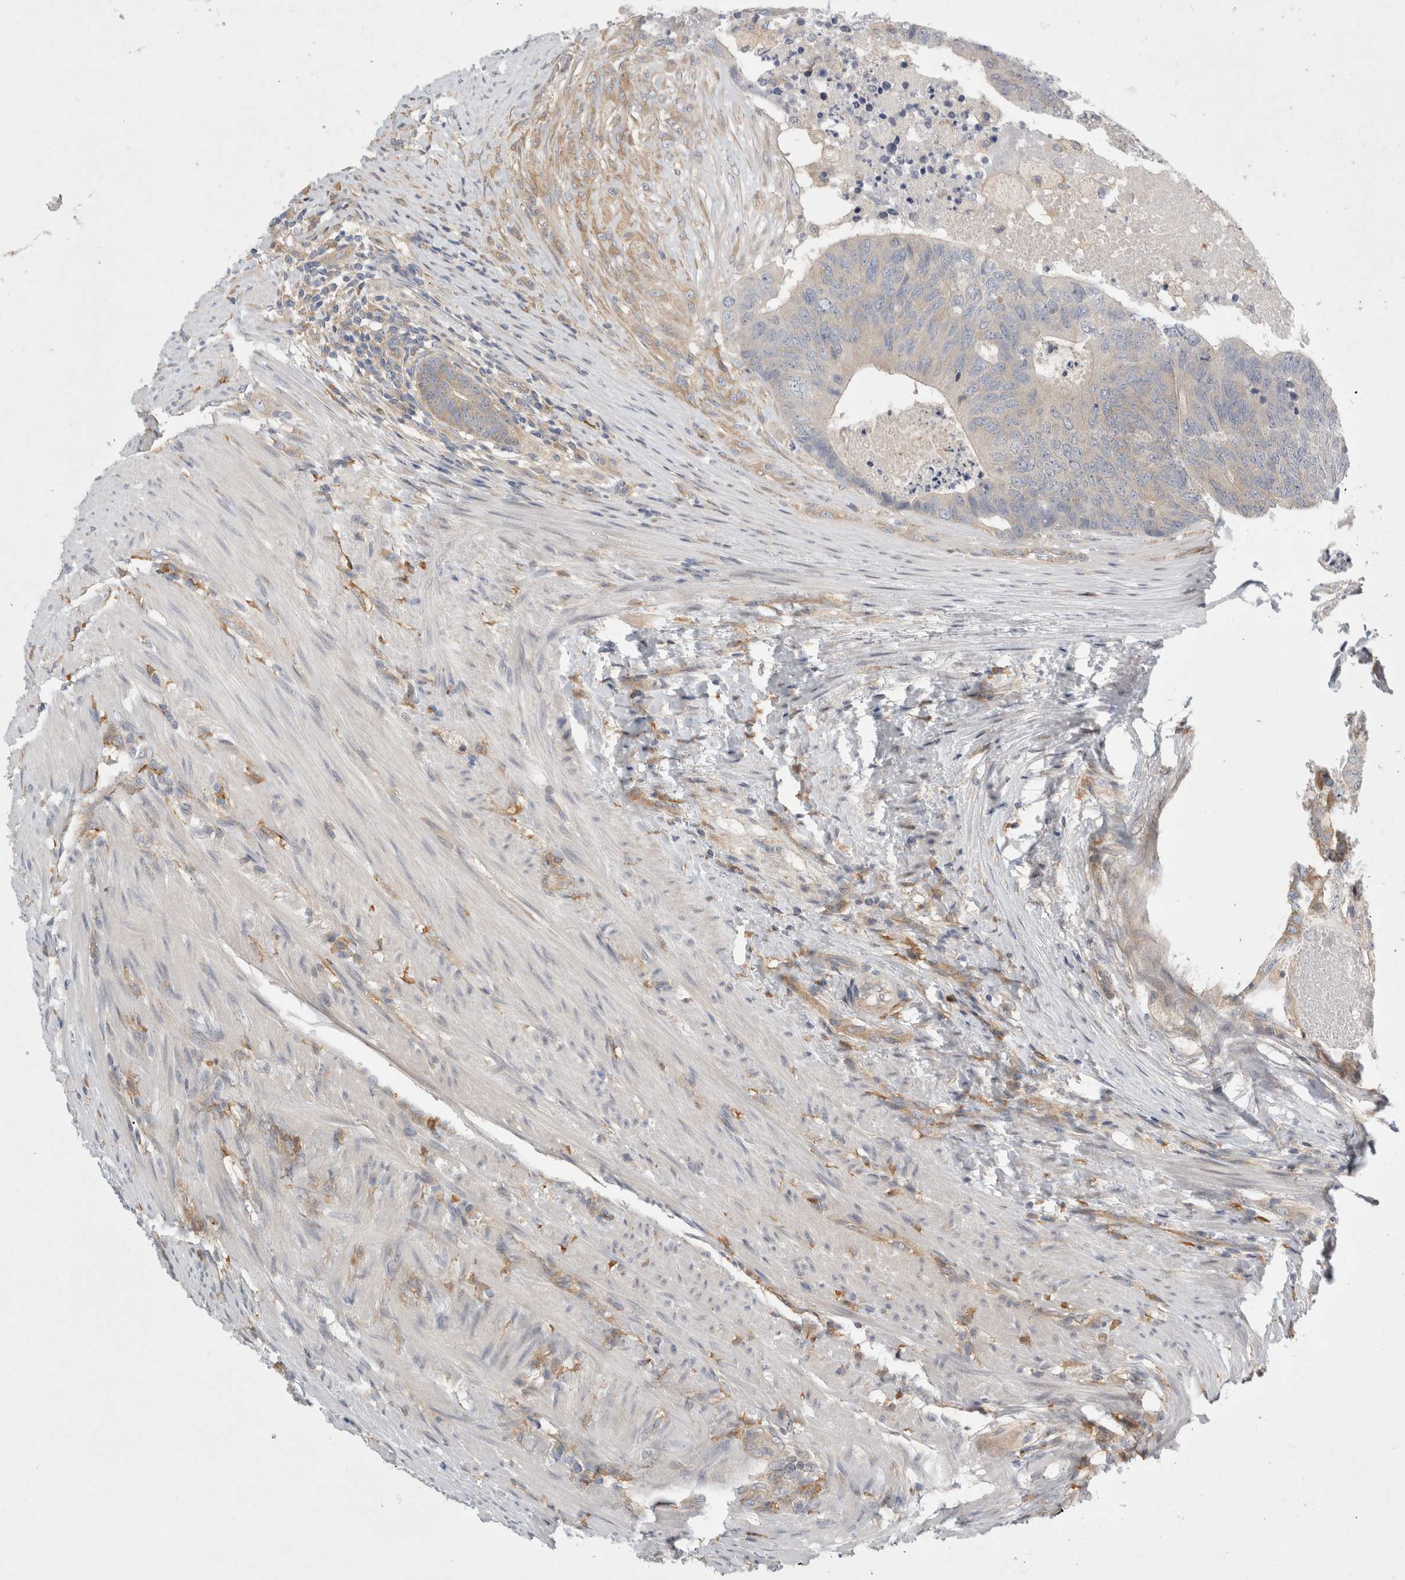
{"staining": {"intensity": "weak", "quantity": "<25%", "location": "nuclear"}, "tissue": "colorectal cancer", "cell_type": "Tumor cells", "image_type": "cancer", "snomed": [{"axis": "morphology", "description": "Adenocarcinoma, NOS"}, {"axis": "topography", "description": "Colon"}], "caption": "DAB immunohistochemical staining of human colorectal adenocarcinoma exhibits no significant positivity in tumor cells.", "gene": "CDCA7L", "patient": {"sex": "female", "age": 67}}